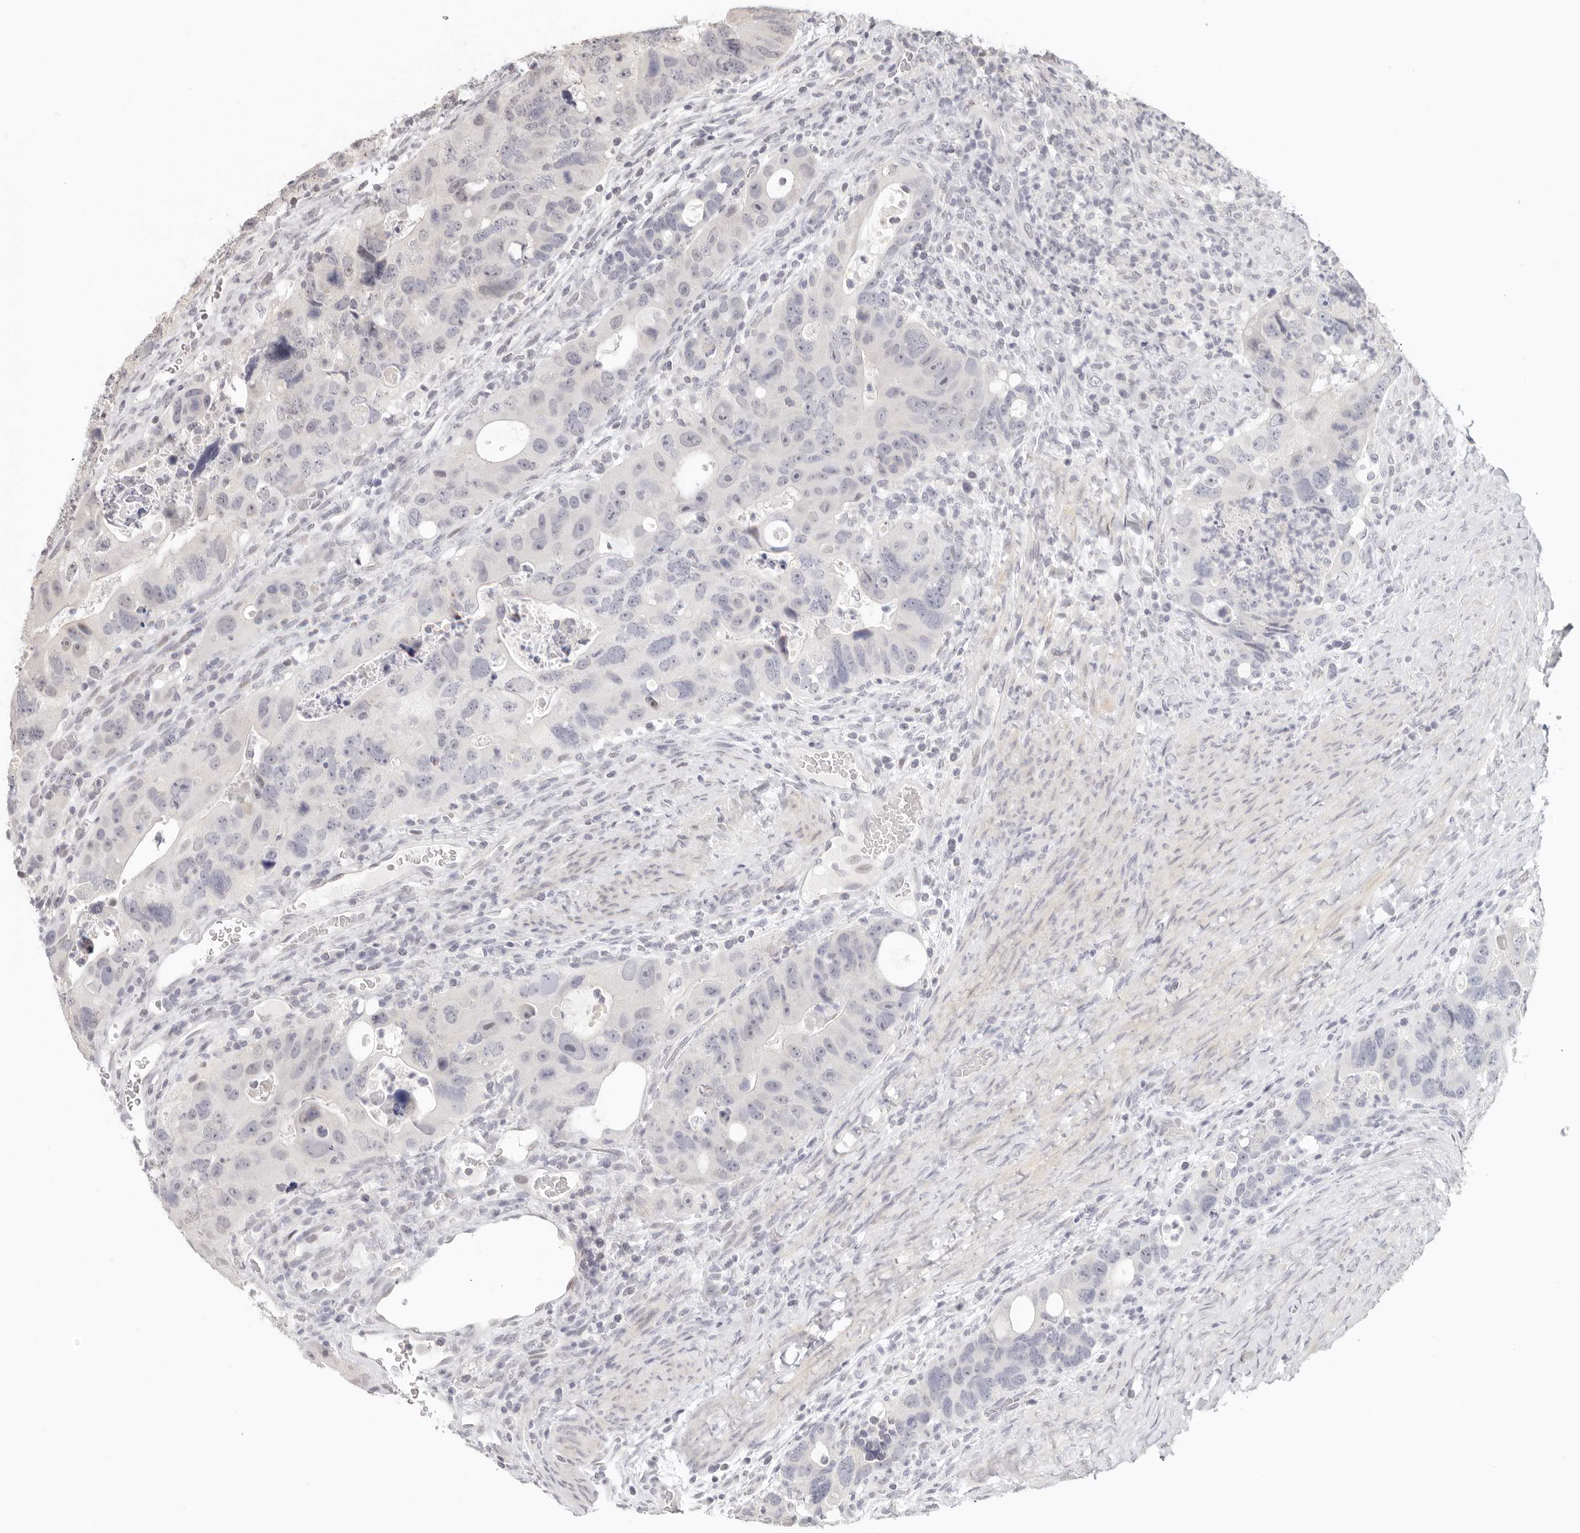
{"staining": {"intensity": "negative", "quantity": "none", "location": "none"}, "tissue": "colorectal cancer", "cell_type": "Tumor cells", "image_type": "cancer", "snomed": [{"axis": "morphology", "description": "Adenocarcinoma, NOS"}, {"axis": "topography", "description": "Rectum"}], "caption": "This is an immunohistochemistry histopathology image of colorectal cancer. There is no positivity in tumor cells.", "gene": "GPBP1L1", "patient": {"sex": "male", "age": 59}}